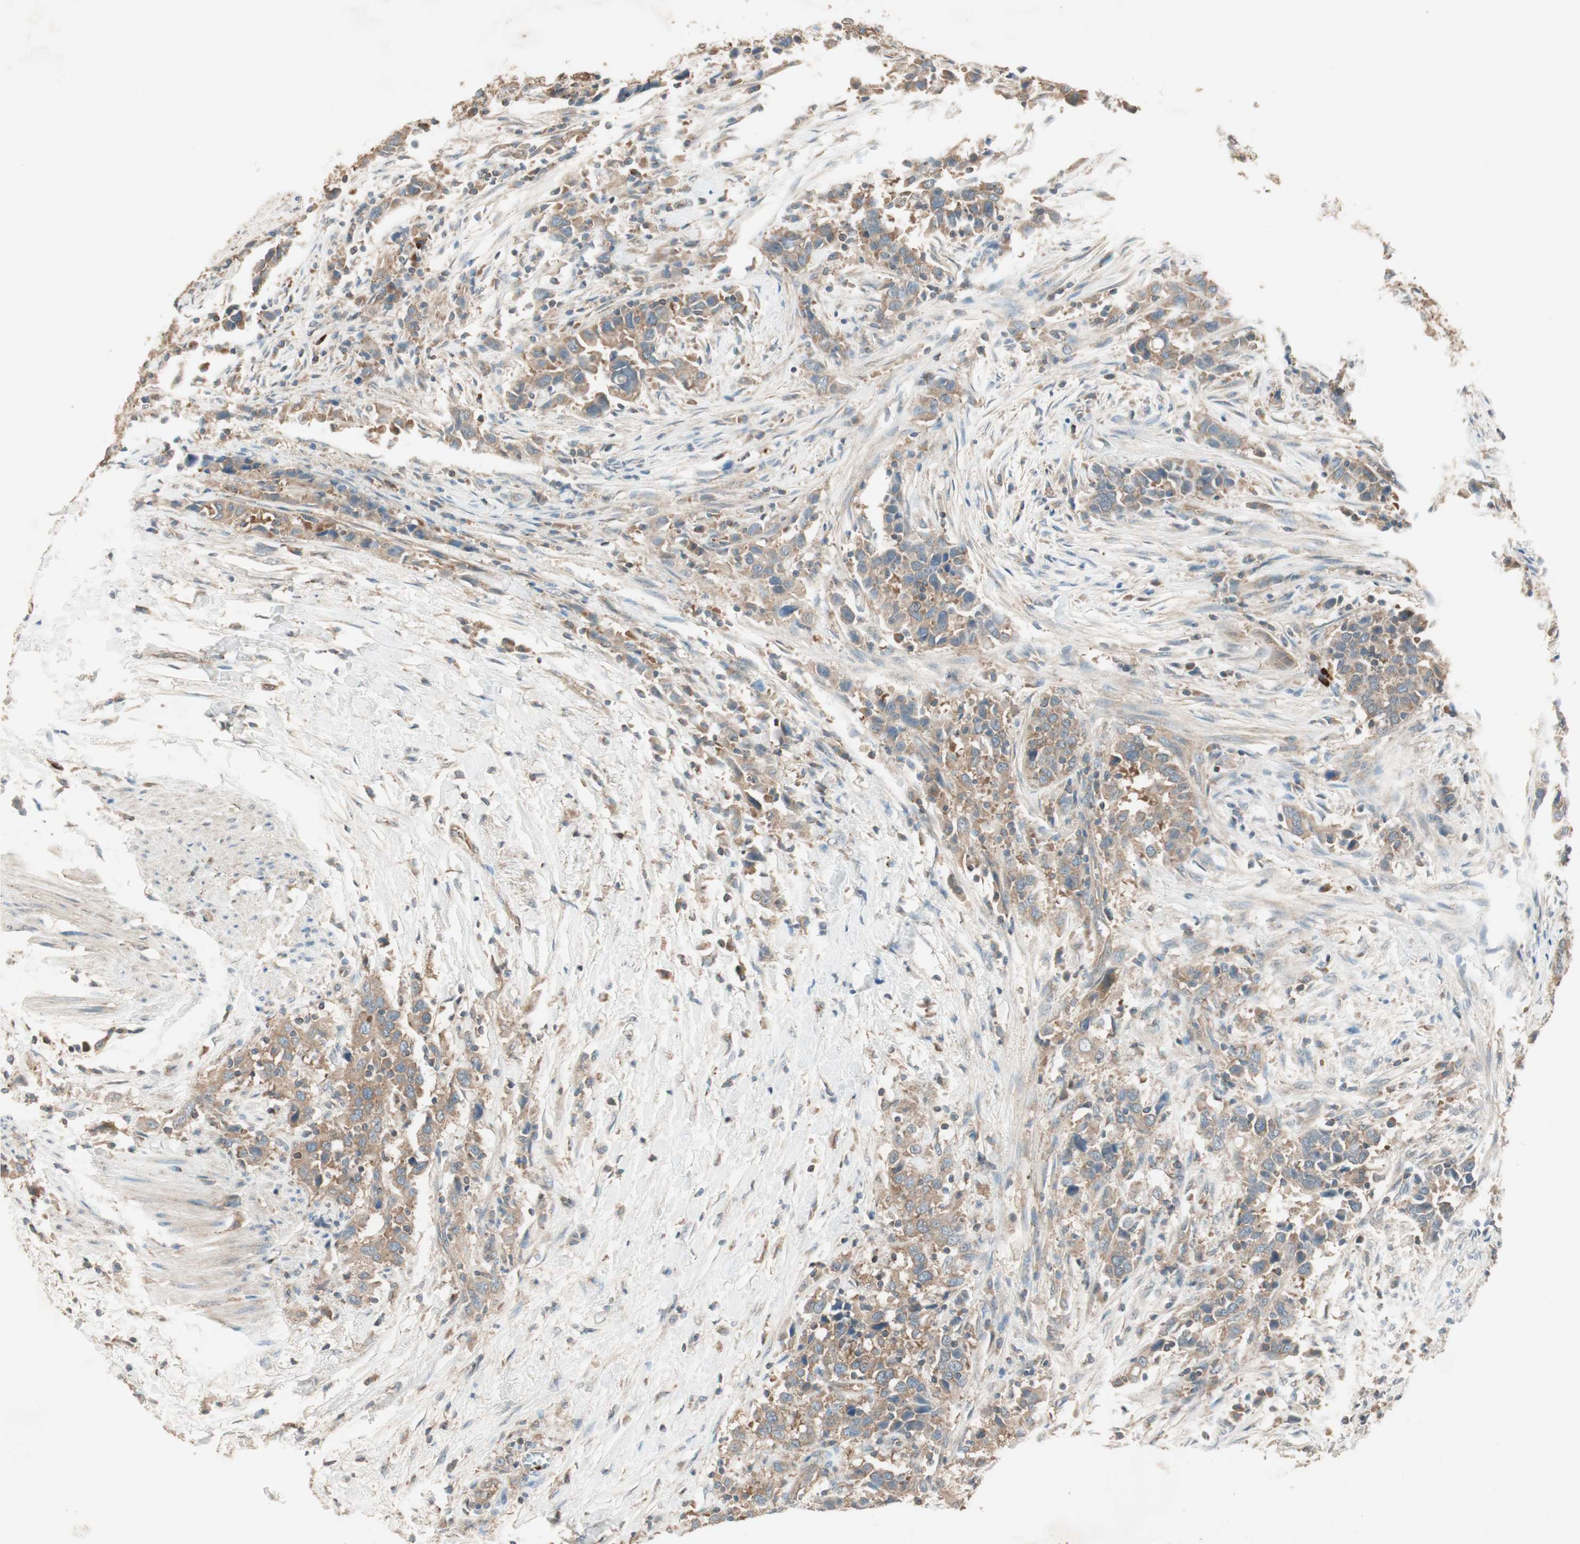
{"staining": {"intensity": "moderate", "quantity": ">75%", "location": "cytoplasmic/membranous"}, "tissue": "urothelial cancer", "cell_type": "Tumor cells", "image_type": "cancer", "snomed": [{"axis": "morphology", "description": "Urothelial carcinoma, High grade"}, {"axis": "topography", "description": "Urinary bladder"}], "caption": "DAB immunohistochemical staining of urothelial cancer reveals moderate cytoplasmic/membranous protein expression in approximately >75% of tumor cells. The staining was performed using DAB, with brown indicating positive protein expression. Nuclei are stained blue with hematoxylin.", "gene": "CC2D1A", "patient": {"sex": "male", "age": 61}}